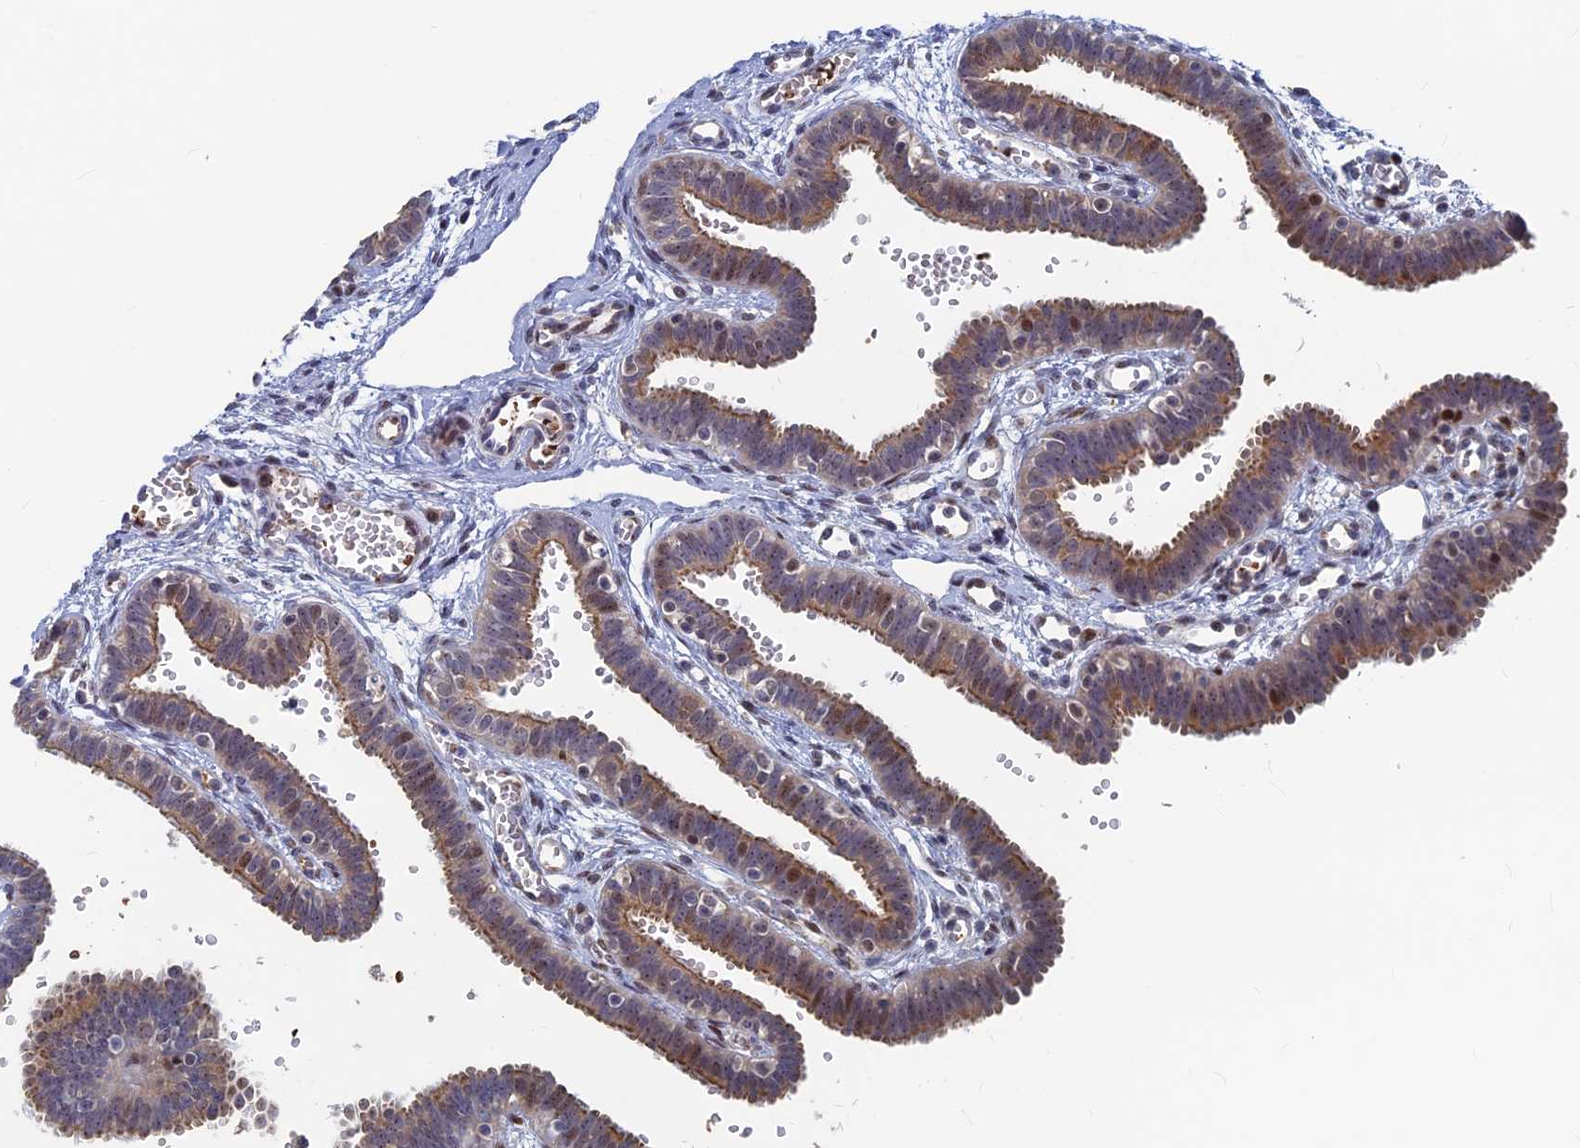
{"staining": {"intensity": "moderate", "quantity": "25%-75%", "location": "cytoplasmic/membranous,nuclear"}, "tissue": "fallopian tube", "cell_type": "Glandular cells", "image_type": "normal", "snomed": [{"axis": "morphology", "description": "Normal tissue, NOS"}, {"axis": "topography", "description": "Fallopian tube"}, {"axis": "topography", "description": "Placenta"}], "caption": "An image of fallopian tube stained for a protein demonstrates moderate cytoplasmic/membranous,nuclear brown staining in glandular cells. (brown staining indicates protein expression, while blue staining denotes nuclei).", "gene": "SH3D21", "patient": {"sex": "female", "age": 32}}